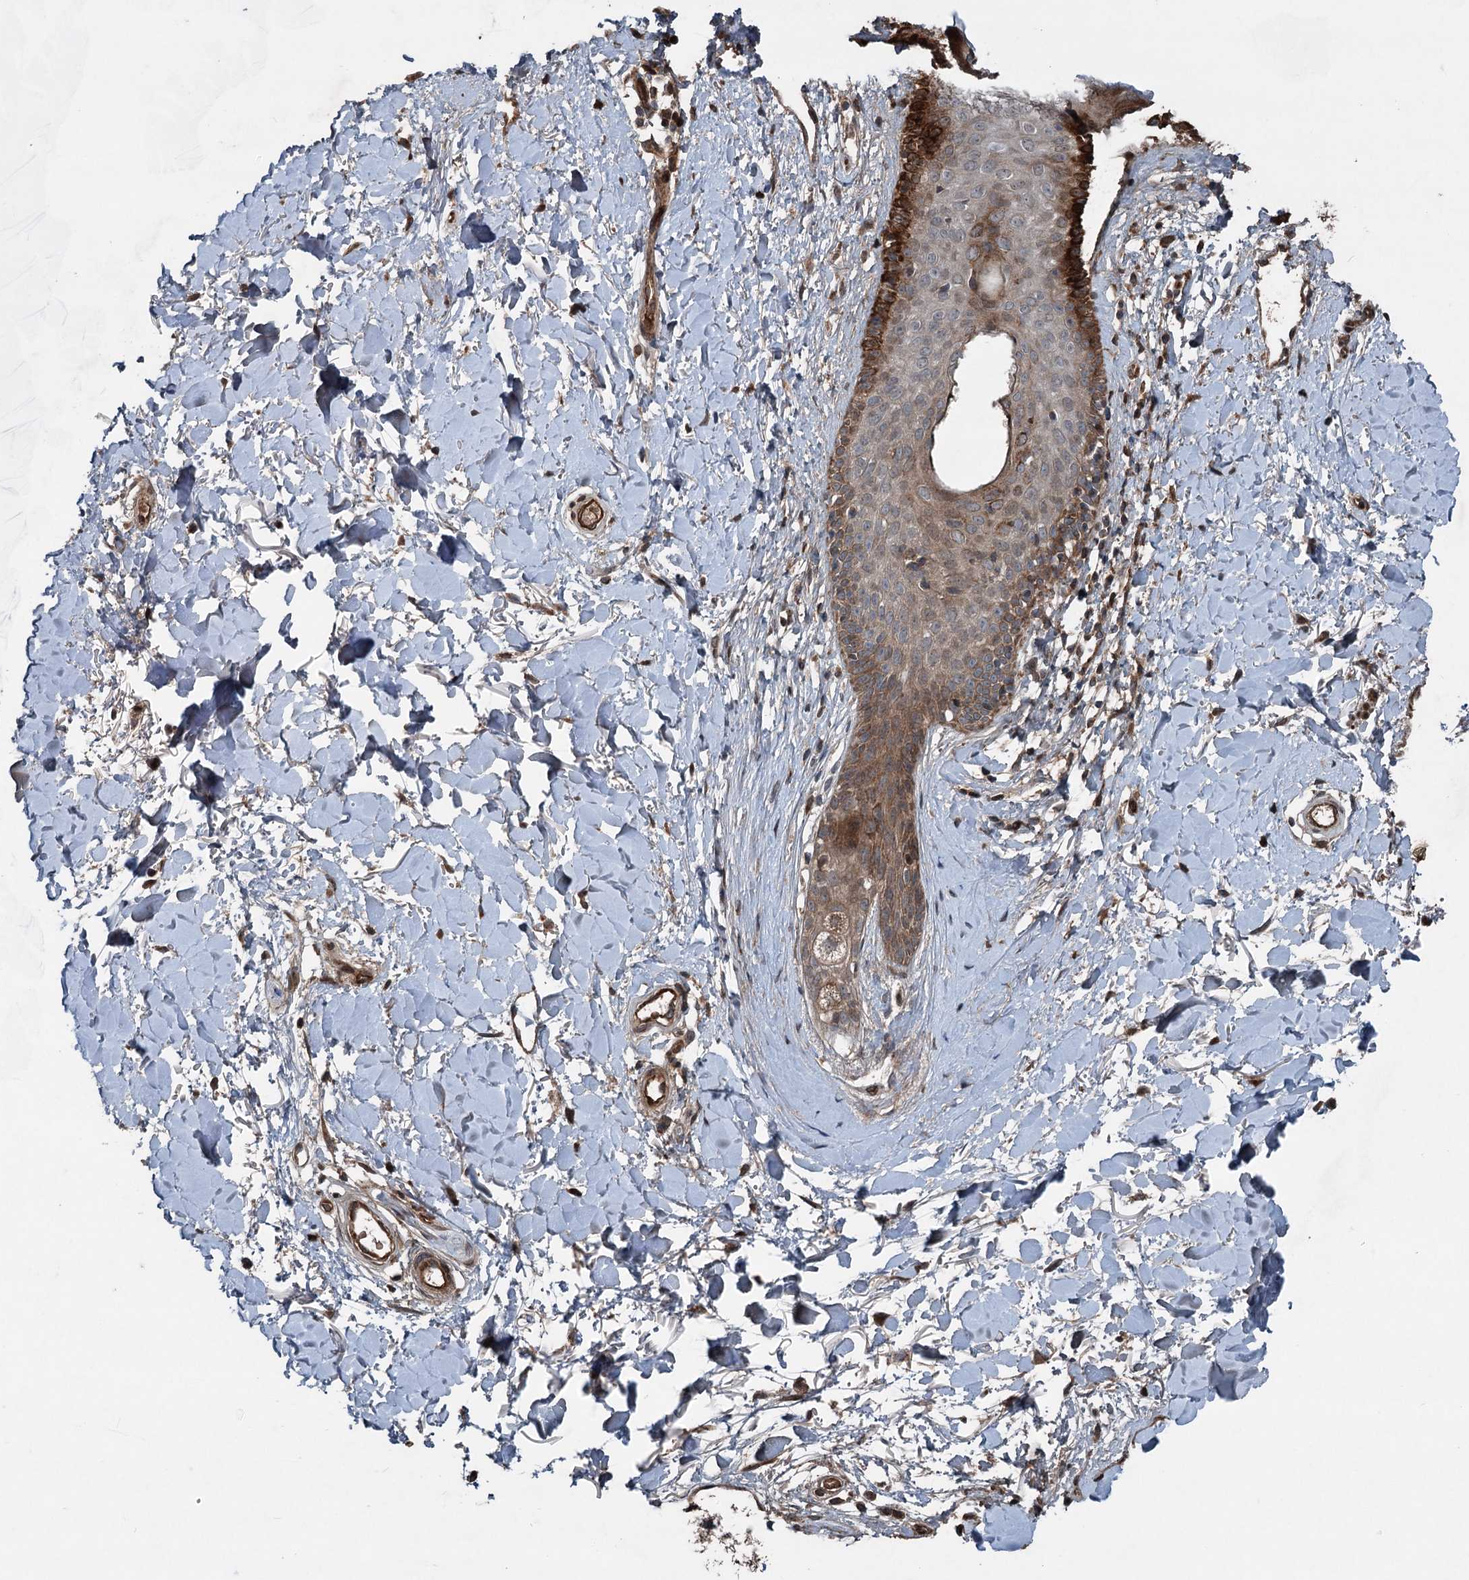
{"staining": {"intensity": "moderate", "quantity": ">75%", "location": "cytoplasmic/membranous"}, "tissue": "skin", "cell_type": "Fibroblasts", "image_type": "normal", "snomed": [{"axis": "morphology", "description": "Normal tissue, NOS"}, {"axis": "topography", "description": "Skin"}], "caption": "Brown immunohistochemical staining in normal human skin displays moderate cytoplasmic/membranous staining in about >75% of fibroblasts.", "gene": "ALAS1", "patient": {"sex": "female", "age": 58}}